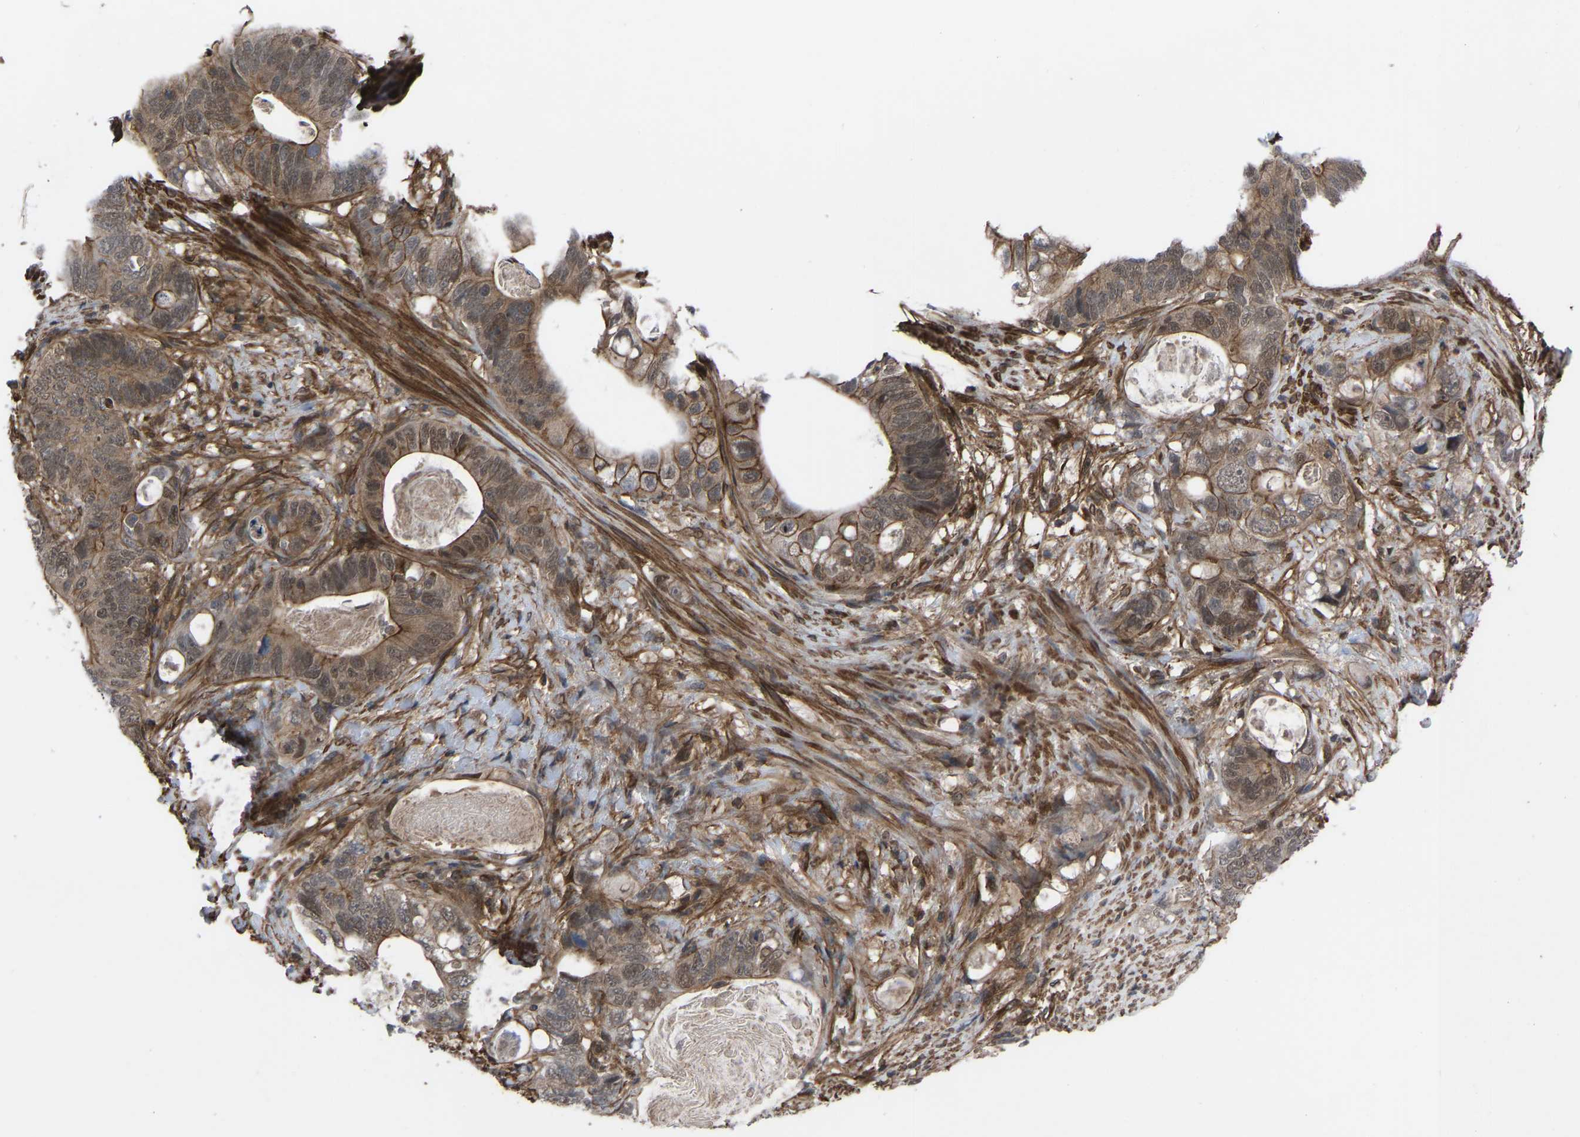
{"staining": {"intensity": "moderate", "quantity": ">75%", "location": "cytoplasmic/membranous,nuclear"}, "tissue": "stomach cancer", "cell_type": "Tumor cells", "image_type": "cancer", "snomed": [{"axis": "morphology", "description": "Normal tissue, NOS"}, {"axis": "morphology", "description": "Adenocarcinoma, NOS"}, {"axis": "topography", "description": "Stomach"}], "caption": "This micrograph reveals immunohistochemistry staining of adenocarcinoma (stomach), with medium moderate cytoplasmic/membranous and nuclear positivity in approximately >75% of tumor cells.", "gene": "CYP7B1", "patient": {"sex": "female", "age": 89}}